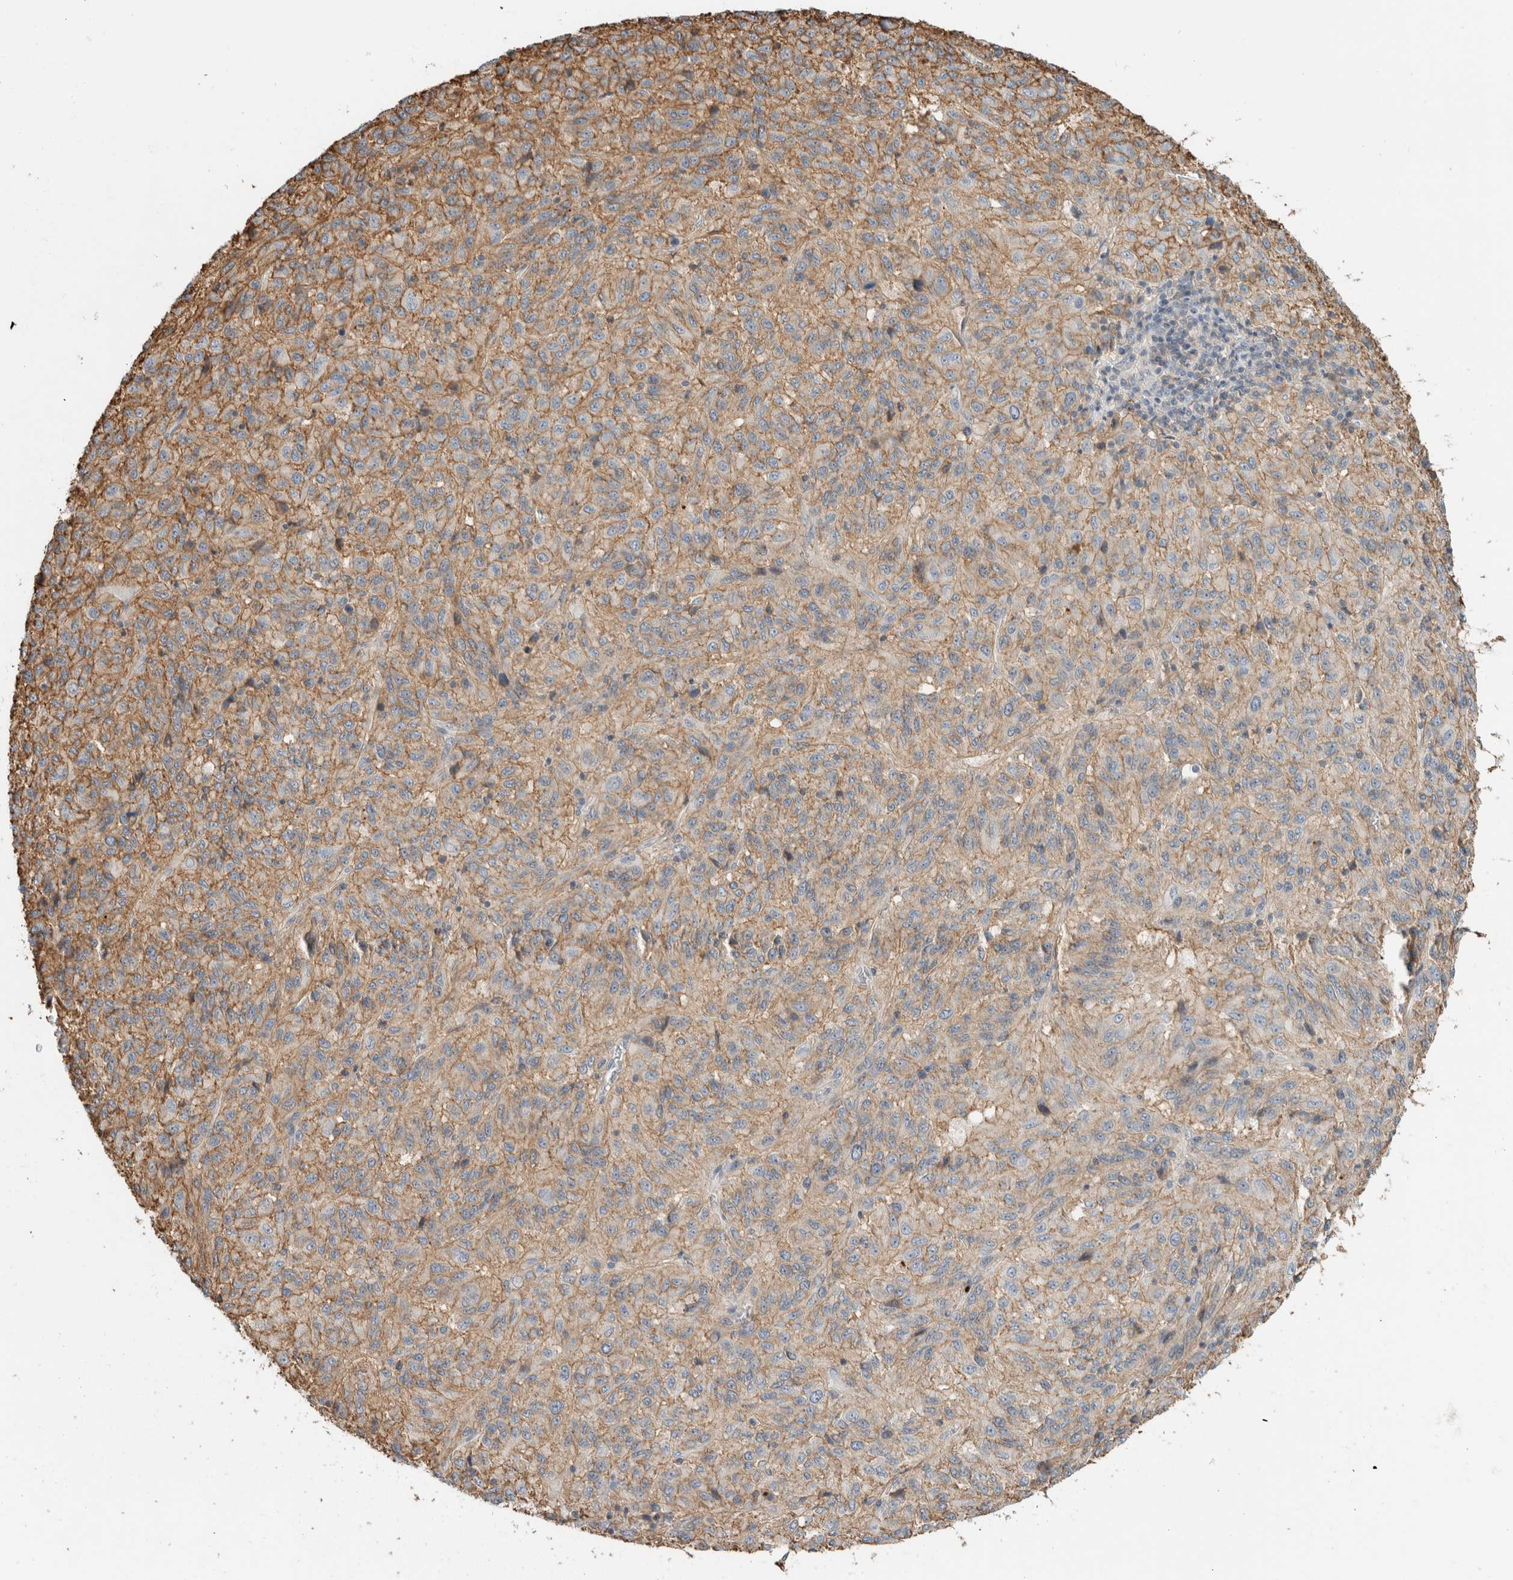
{"staining": {"intensity": "moderate", "quantity": ">75%", "location": "cytoplasmic/membranous"}, "tissue": "melanoma", "cell_type": "Tumor cells", "image_type": "cancer", "snomed": [{"axis": "morphology", "description": "Malignant melanoma, Metastatic site"}, {"axis": "topography", "description": "Lung"}], "caption": "DAB immunohistochemical staining of human melanoma shows moderate cytoplasmic/membranous protein positivity in about >75% of tumor cells.", "gene": "ERCC6L2", "patient": {"sex": "male", "age": 64}}